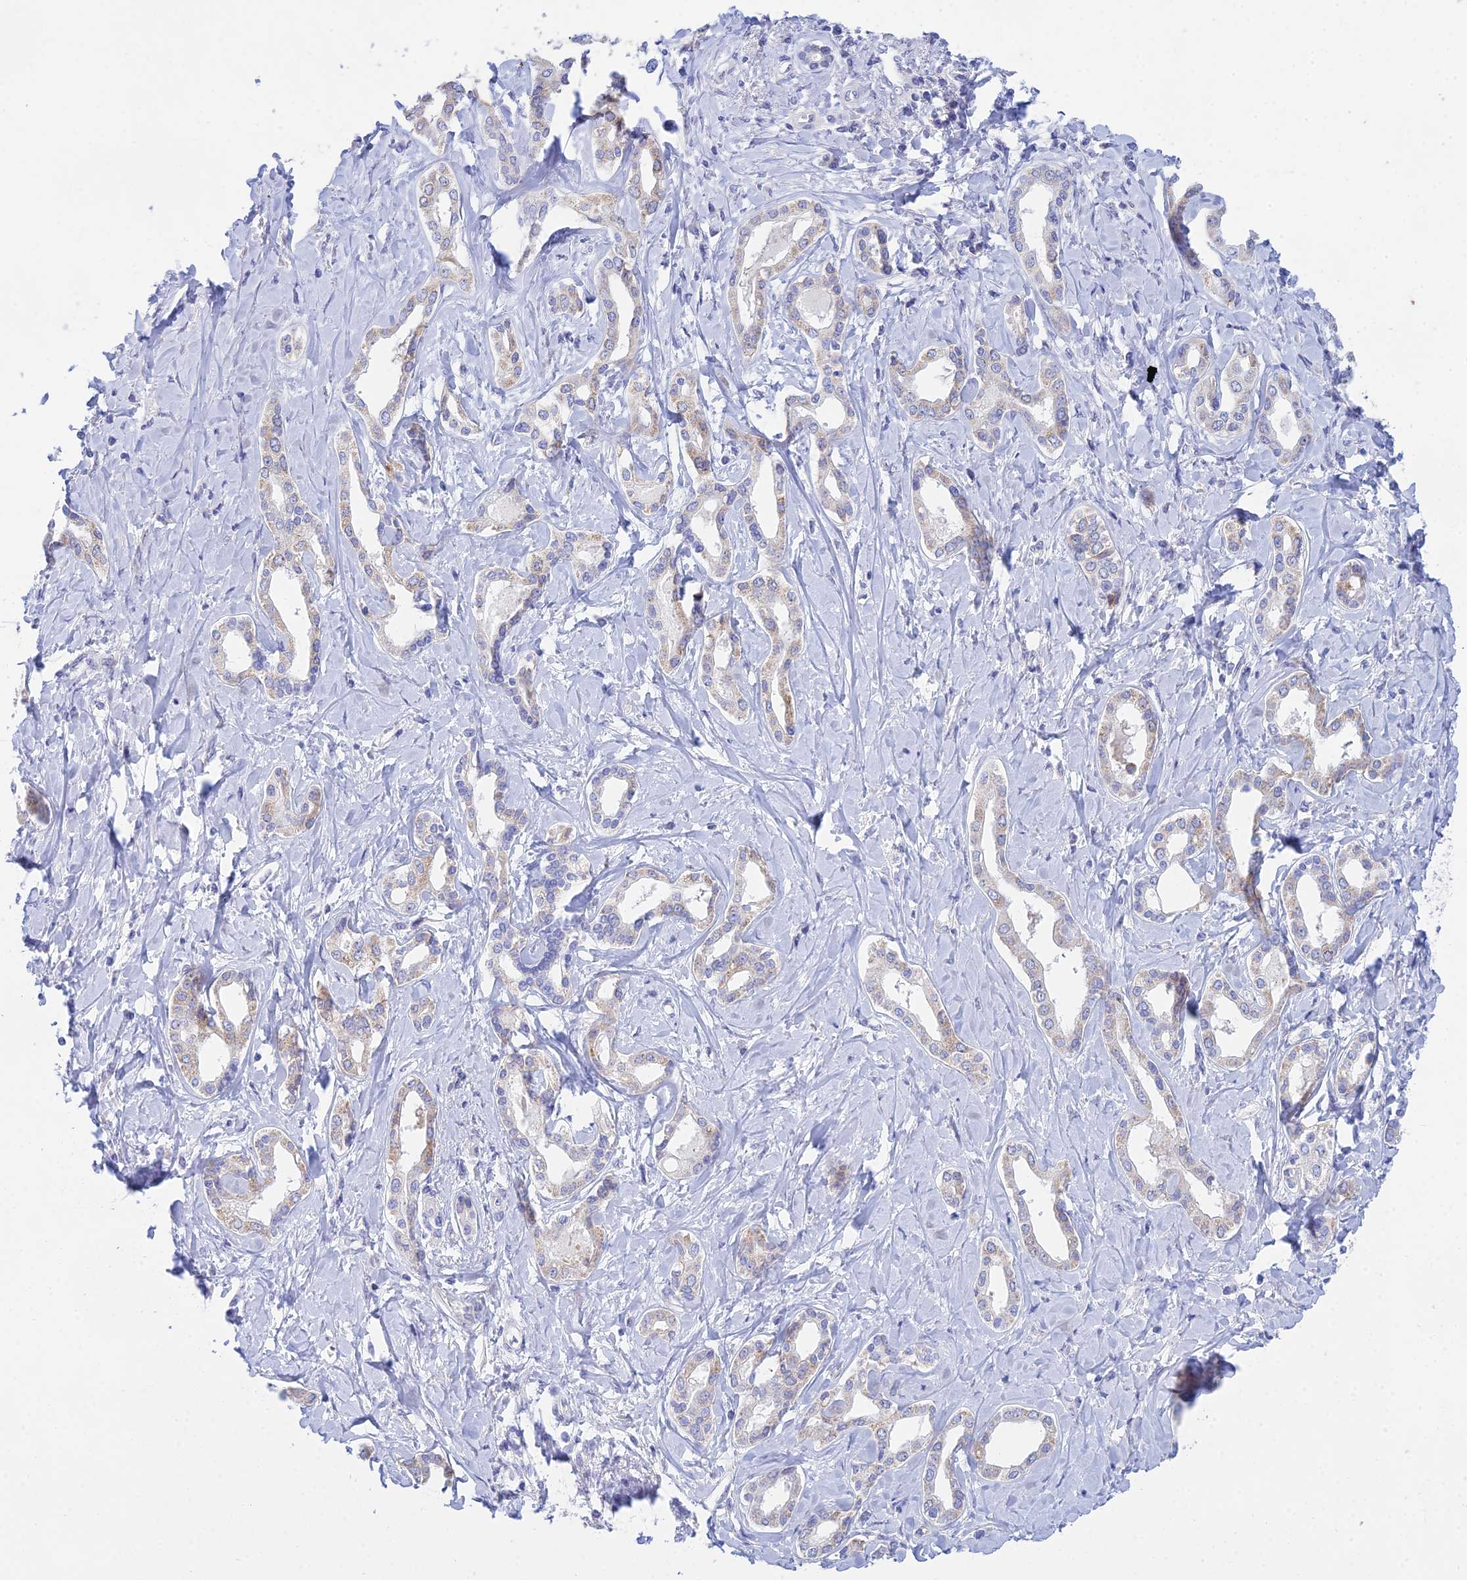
{"staining": {"intensity": "weak", "quantity": "25%-75%", "location": "cytoplasmic/membranous"}, "tissue": "liver cancer", "cell_type": "Tumor cells", "image_type": "cancer", "snomed": [{"axis": "morphology", "description": "Cholangiocarcinoma"}, {"axis": "topography", "description": "Liver"}], "caption": "IHC micrograph of liver cancer stained for a protein (brown), which reveals low levels of weak cytoplasmic/membranous positivity in about 25%-75% of tumor cells.", "gene": "PRR13", "patient": {"sex": "female", "age": 77}}